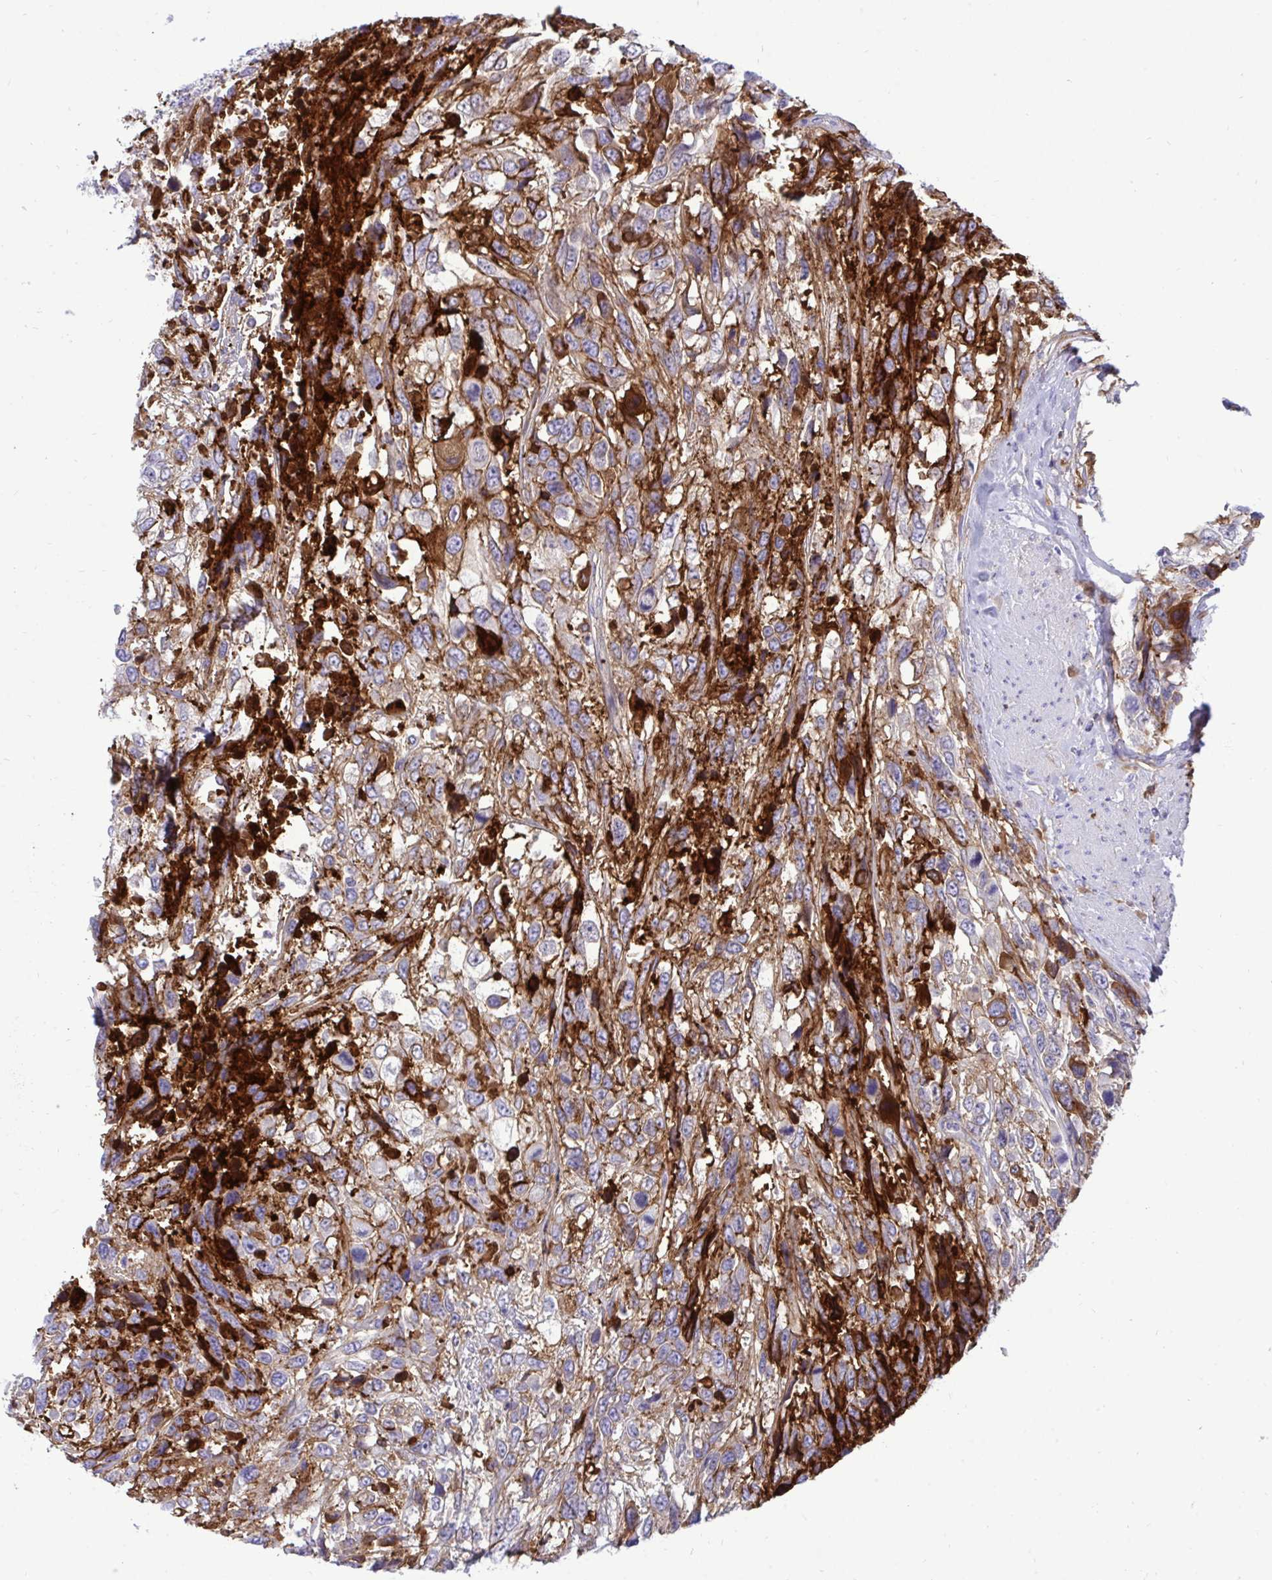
{"staining": {"intensity": "moderate", "quantity": "<25%", "location": "cytoplasmic/membranous"}, "tissue": "urothelial cancer", "cell_type": "Tumor cells", "image_type": "cancer", "snomed": [{"axis": "morphology", "description": "Urothelial carcinoma, High grade"}, {"axis": "topography", "description": "Urinary bladder"}], "caption": "Urothelial carcinoma (high-grade) was stained to show a protein in brown. There is low levels of moderate cytoplasmic/membranous expression in approximately <25% of tumor cells. (DAB (3,3'-diaminobenzidine) IHC with brightfield microscopy, high magnification).", "gene": "F2", "patient": {"sex": "female", "age": 70}}